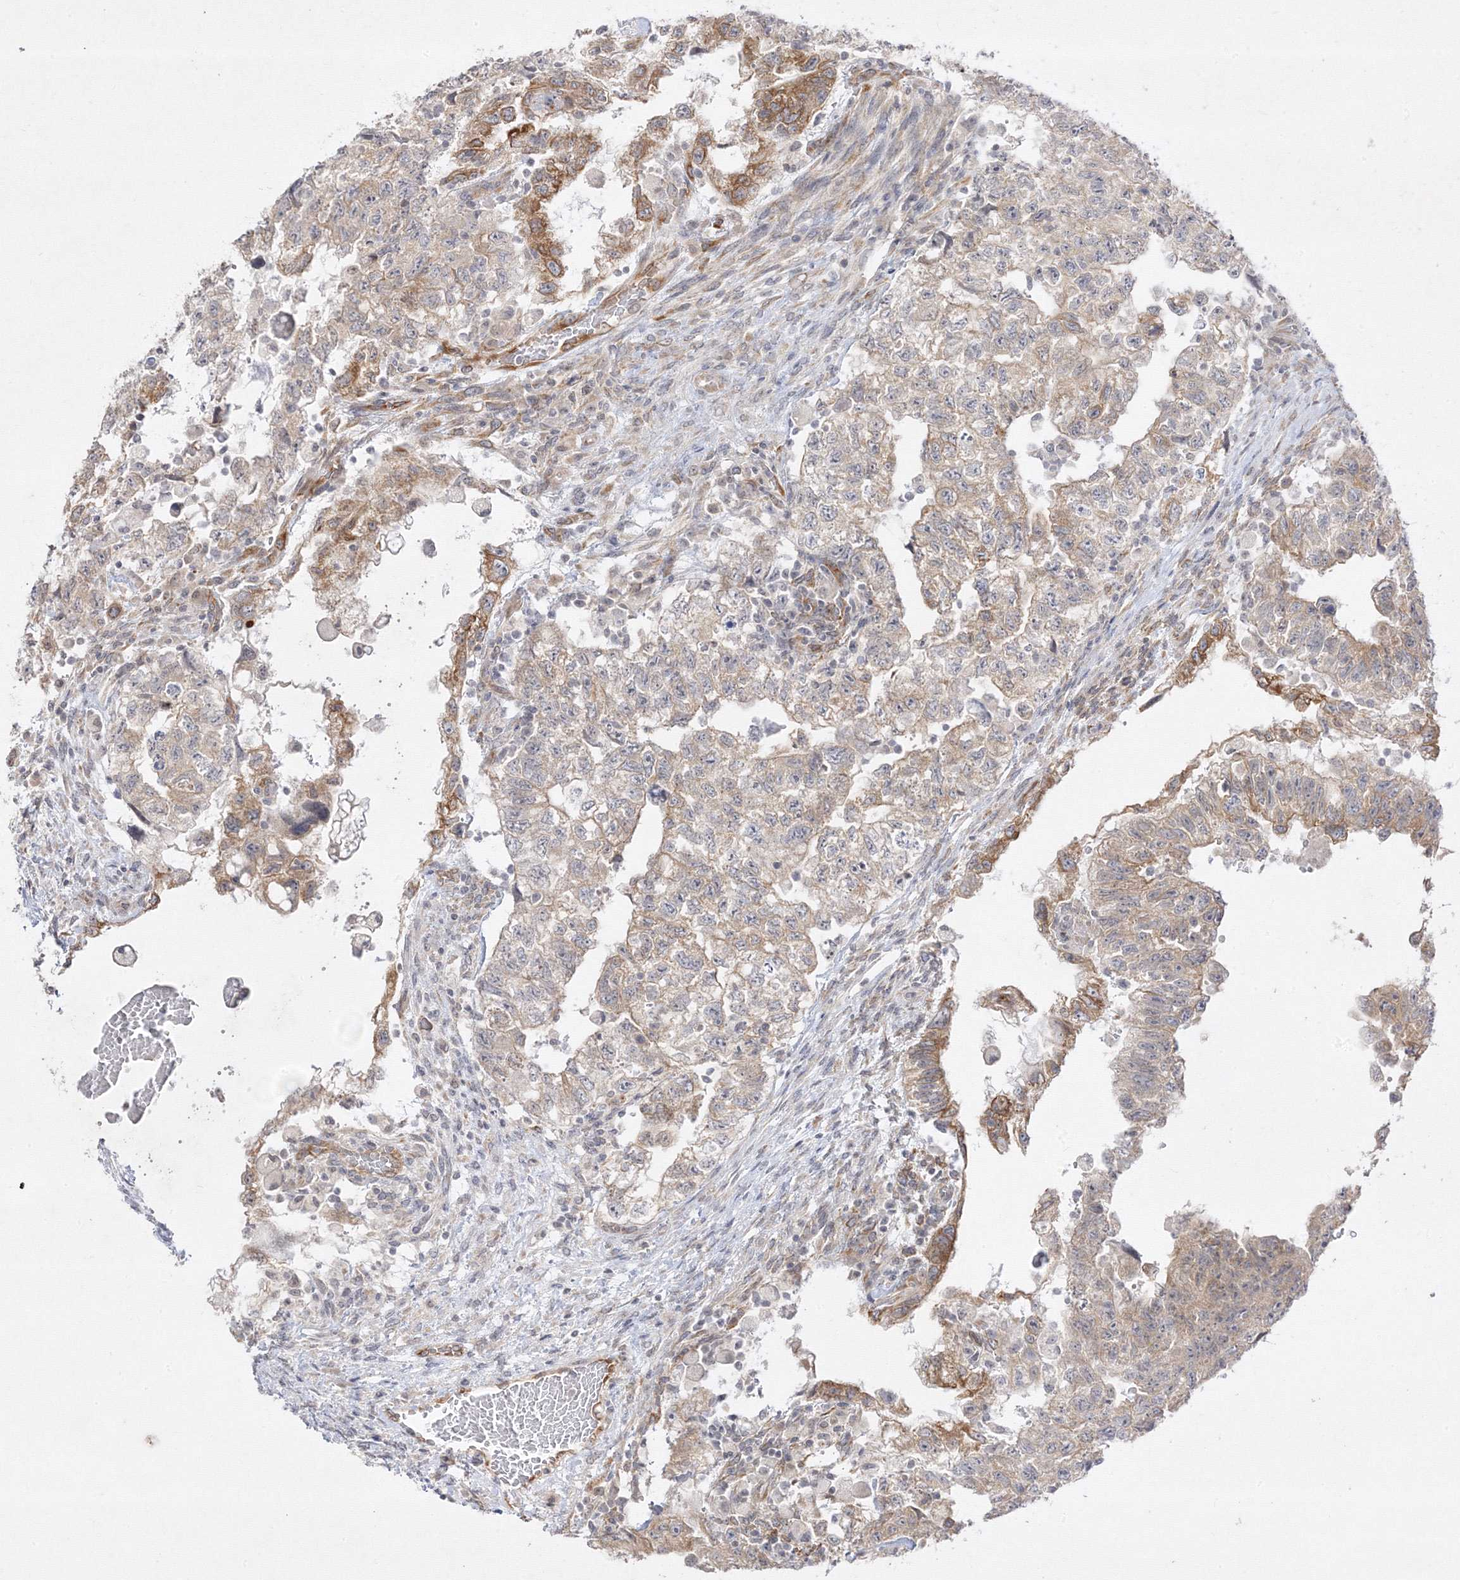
{"staining": {"intensity": "moderate", "quantity": "25%-75%", "location": "cytoplasmic/membranous"}, "tissue": "testis cancer", "cell_type": "Tumor cells", "image_type": "cancer", "snomed": [{"axis": "morphology", "description": "Carcinoma, Embryonal, NOS"}, {"axis": "topography", "description": "Testis"}], "caption": "IHC photomicrograph of testis cancer (embryonal carcinoma) stained for a protein (brown), which demonstrates medium levels of moderate cytoplasmic/membranous staining in about 25%-75% of tumor cells.", "gene": "C2CD2", "patient": {"sex": "male", "age": 36}}